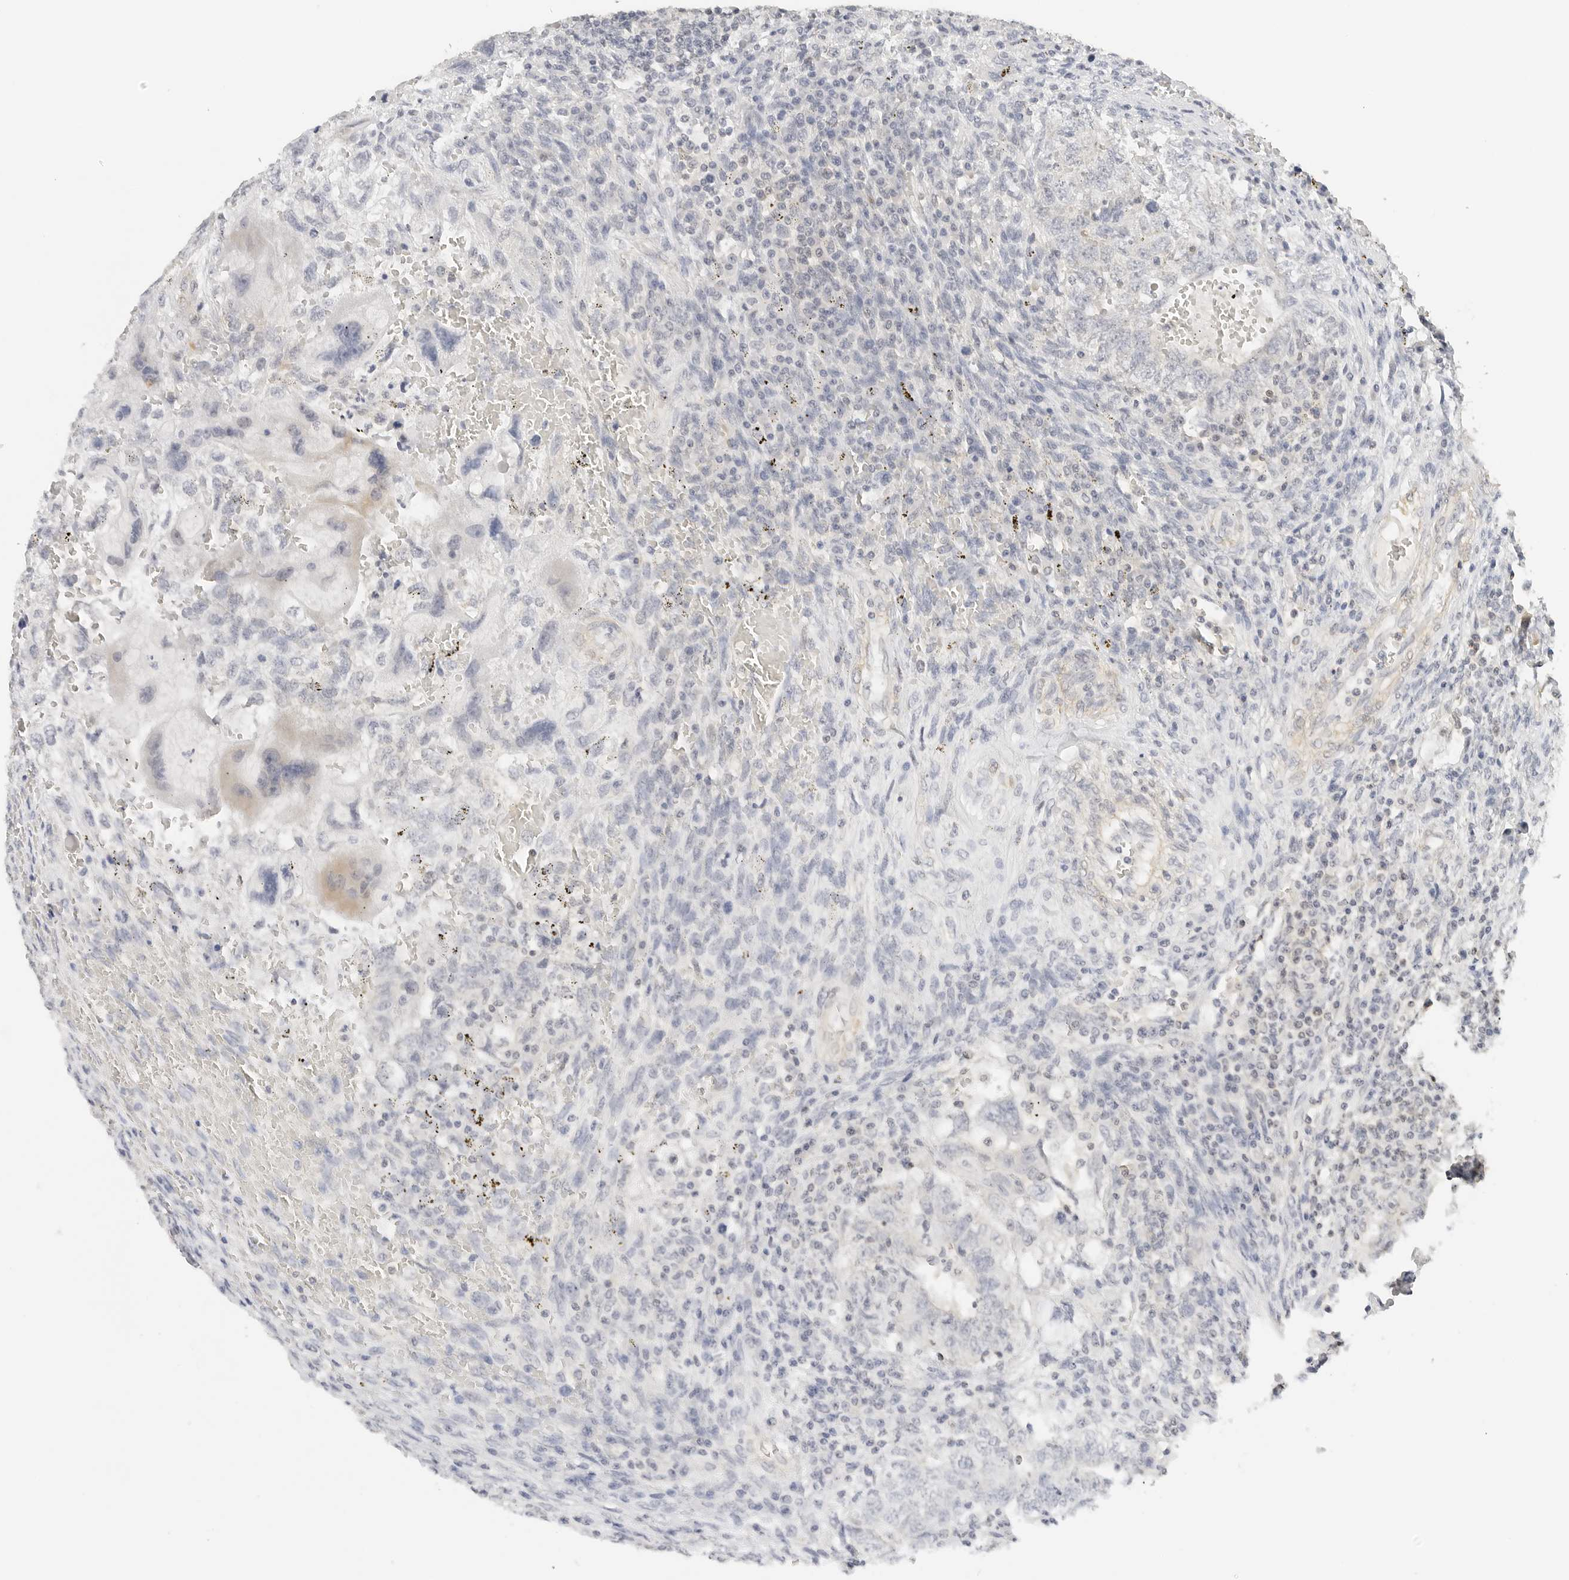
{"staining": {"intensity": "negative", "quantity": "none", "location": "none"}, "tissue": "testis cancer", "cell_type": "Tumor cells", "image_type": "cancer", "snomed": [{"axis": "morphology", "description": "Carcinoma, Embryonal, NOS"}, {"axis": "topography", "description": "Testis"}], "caption": "A high-resolution histopathology image shows immunohistochemistry (IHC) staining of testis embryonal carcinoma, which shows no significant positivity in tumor cells.", "gene": "PCDH19", "patient": {"sex": "male", "age": 26}}